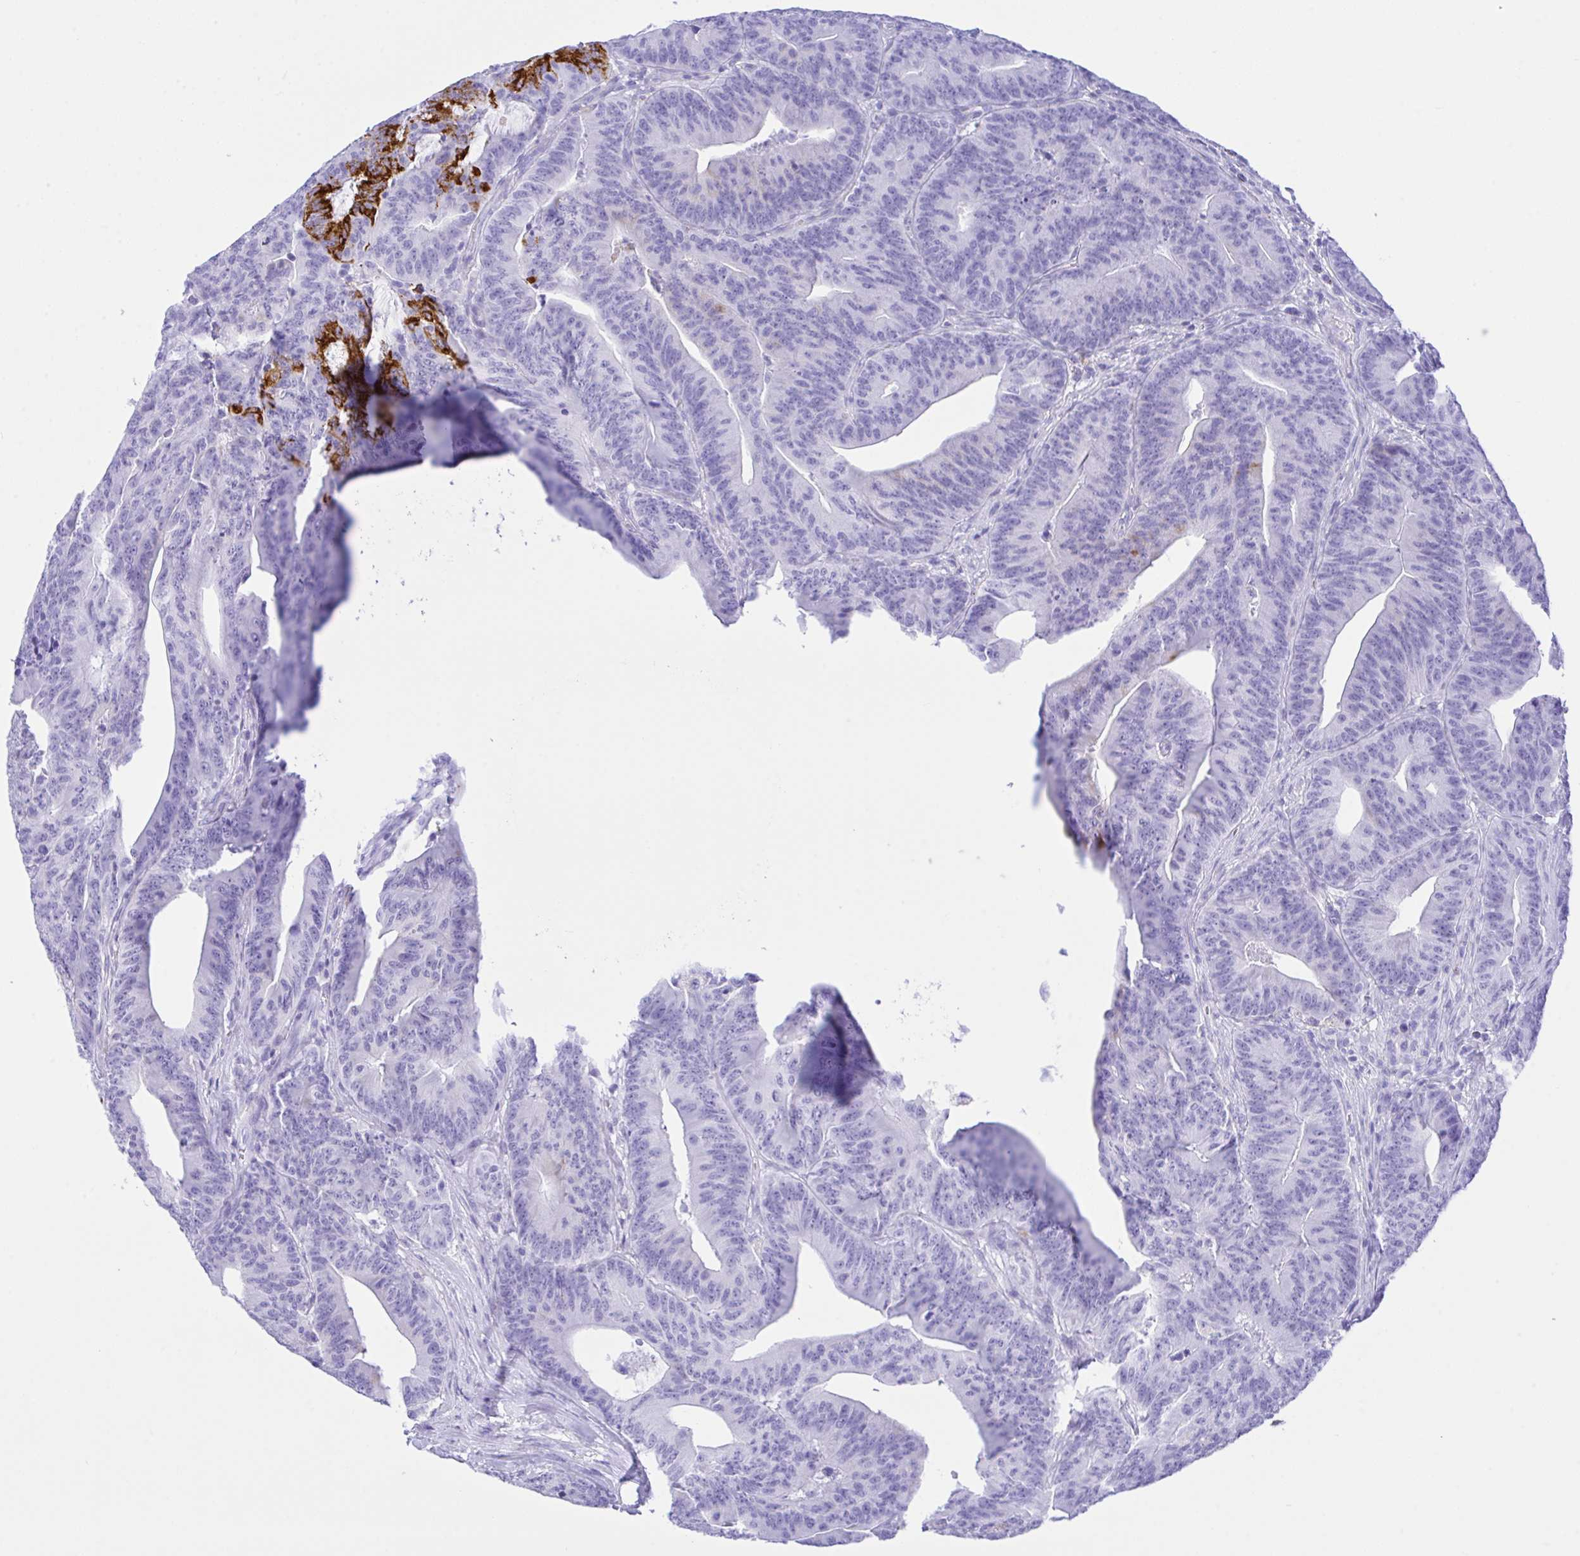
{"staining": {"intensity": "strong", "quantity": "25%-75%", "location": "cytoplasmic/membranous"}, "tissue": "colorectal cancer", "cell_type": "Tumor cells", "image_type": "cancer", "snomed": [{"axis": "morphology", "description": "Adenocarcinoma, NOS"}, {"axis": "topography", "description": "Colon"}], "caption": "Strong cytoplasmic/membranous protein expression is seen in about 25%-75% of tumor cells in colorectal cancer.", "gene": "SELENOV", "patient": {"sex": "female", "age": 78}}